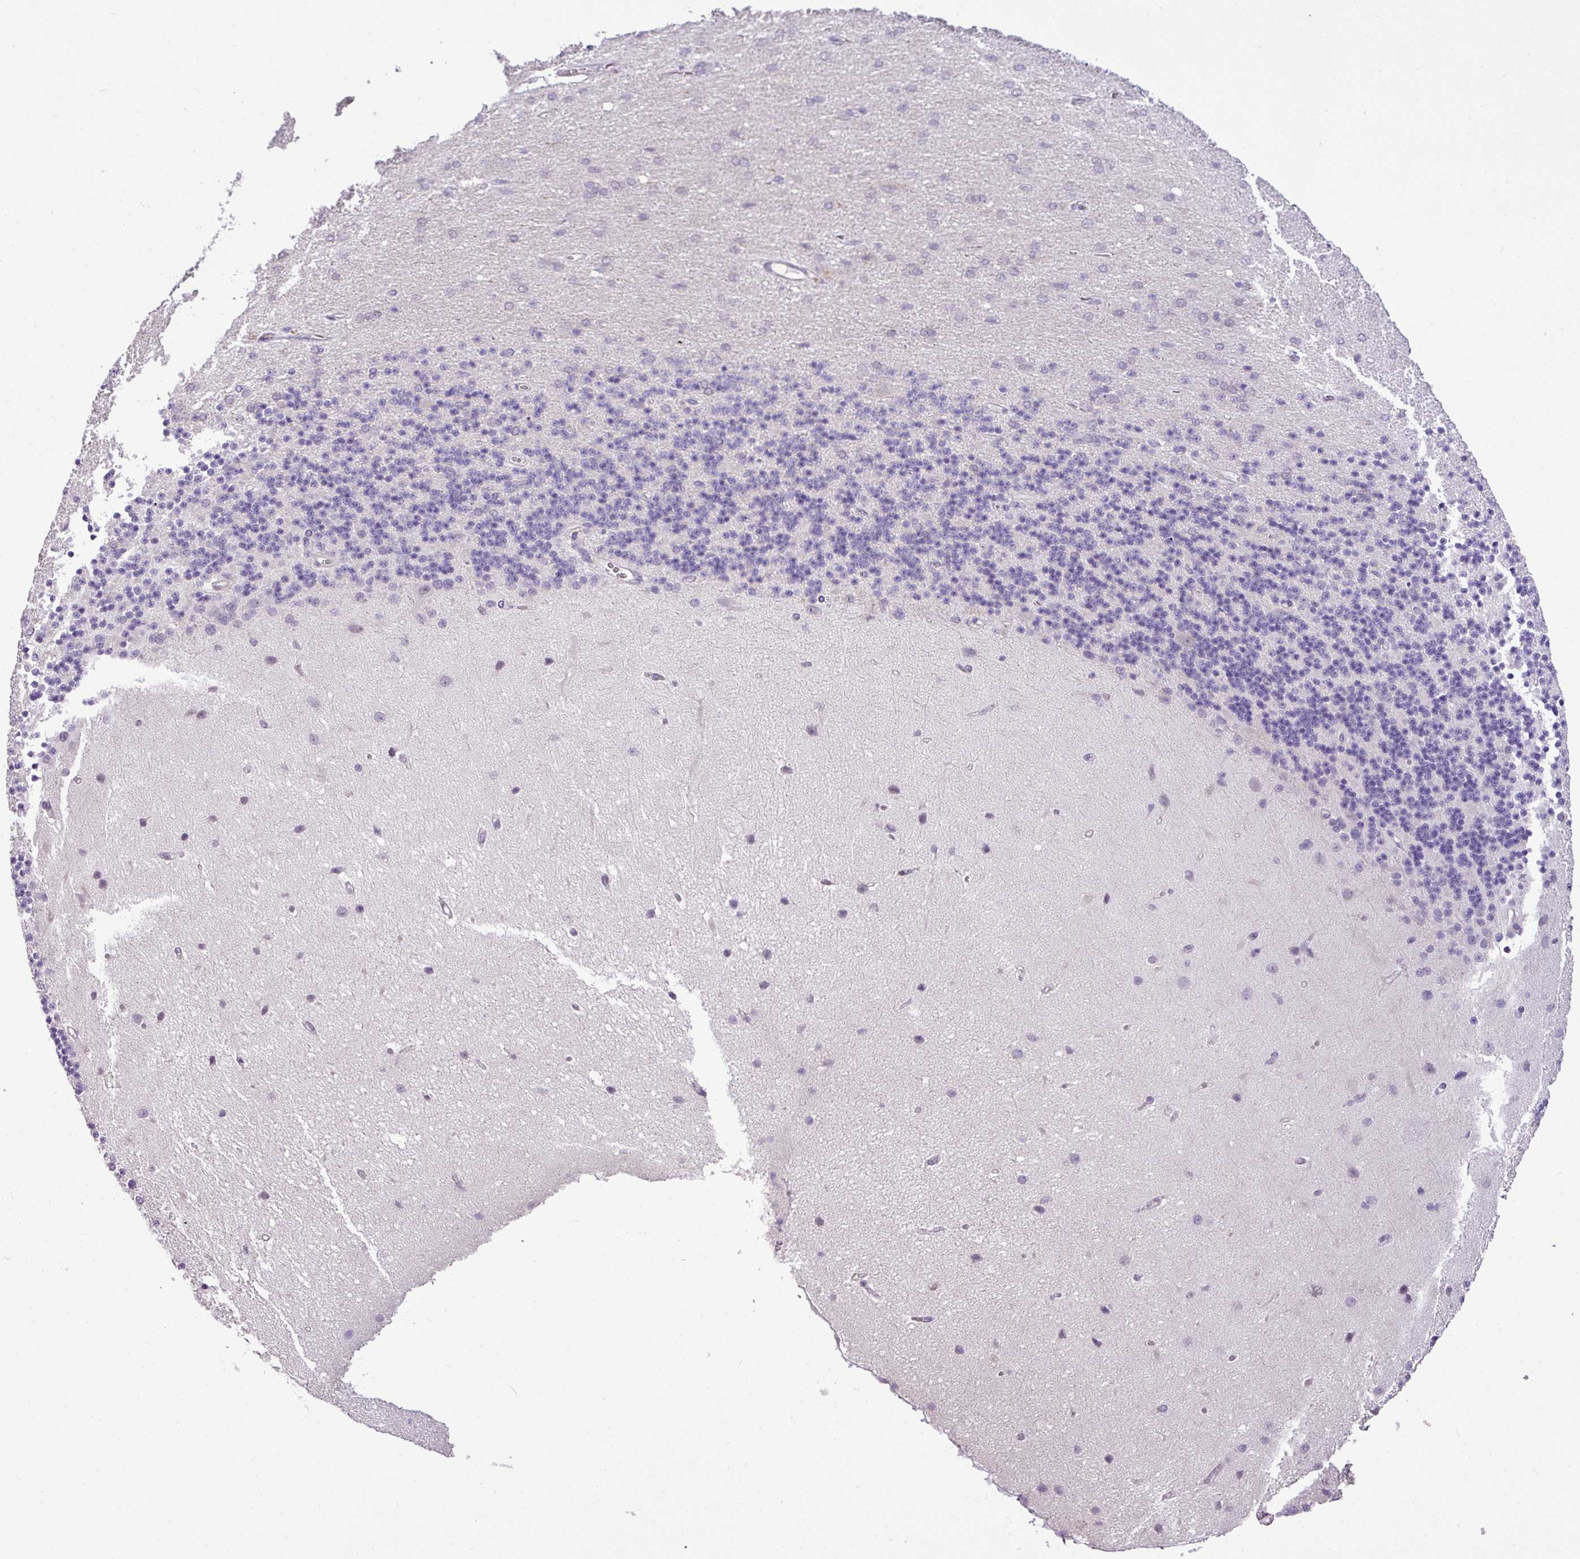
{"staining": {"intensity": "negative", "quantity": "none", "location": "none"}, "tissue": "cerebellum", "cell_type": "Cells in granular layer", "image_type": "normal", "snomed": [{"axis": "morphology", "description": "Normal tissue, NOS"}, {"axis": "topography", "description": "Cerebellum"}], "caption": "Human cerebellum stained for a protein using immunohistochemistry exhibits no expression in cells in granular layer.", "gene": "DNAJB13", "patient": {"sex": "female", "age": 29}}